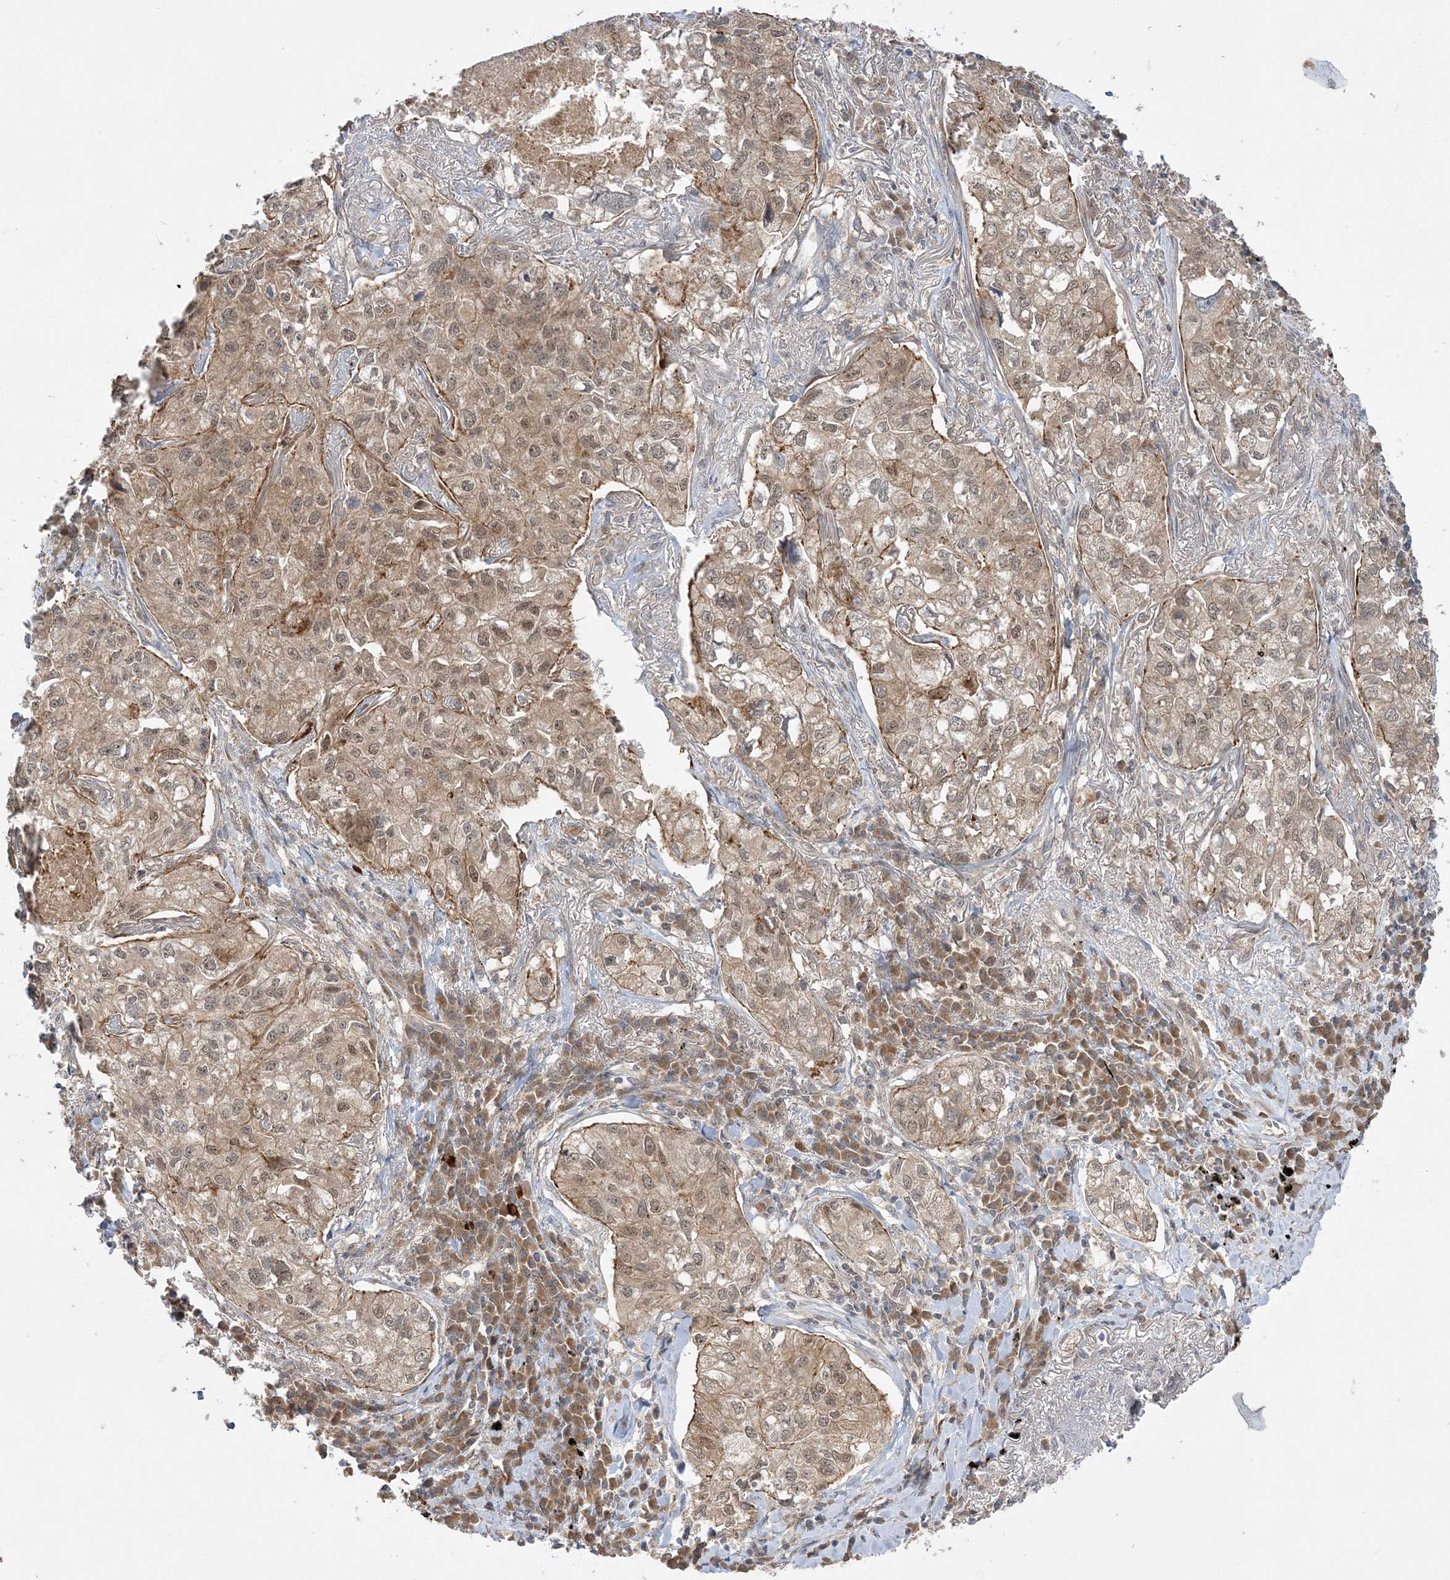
{"staining": {"intensity": "weak", "quantity": ">75%", "location": "cytoplasmic/membranous,nuclear"}, "tissue": "lung cancer", "cell_type": "Tumor cells", "image_type": "cancer", "snomed": [{"axis": "morphology", "description": "Adenocarcinoma, NOS"}, {"axis": "topography", "description": "Lung"}], "caption": "Human adenocarcinoma (lung) stained with a brown dye exhibits weak cytoplasmic/membranous and nuclear positive positivity in approximately >75% of tumor cells.", "gene": "MMADHC", "patient": {"sex": "male", "age": 65}}